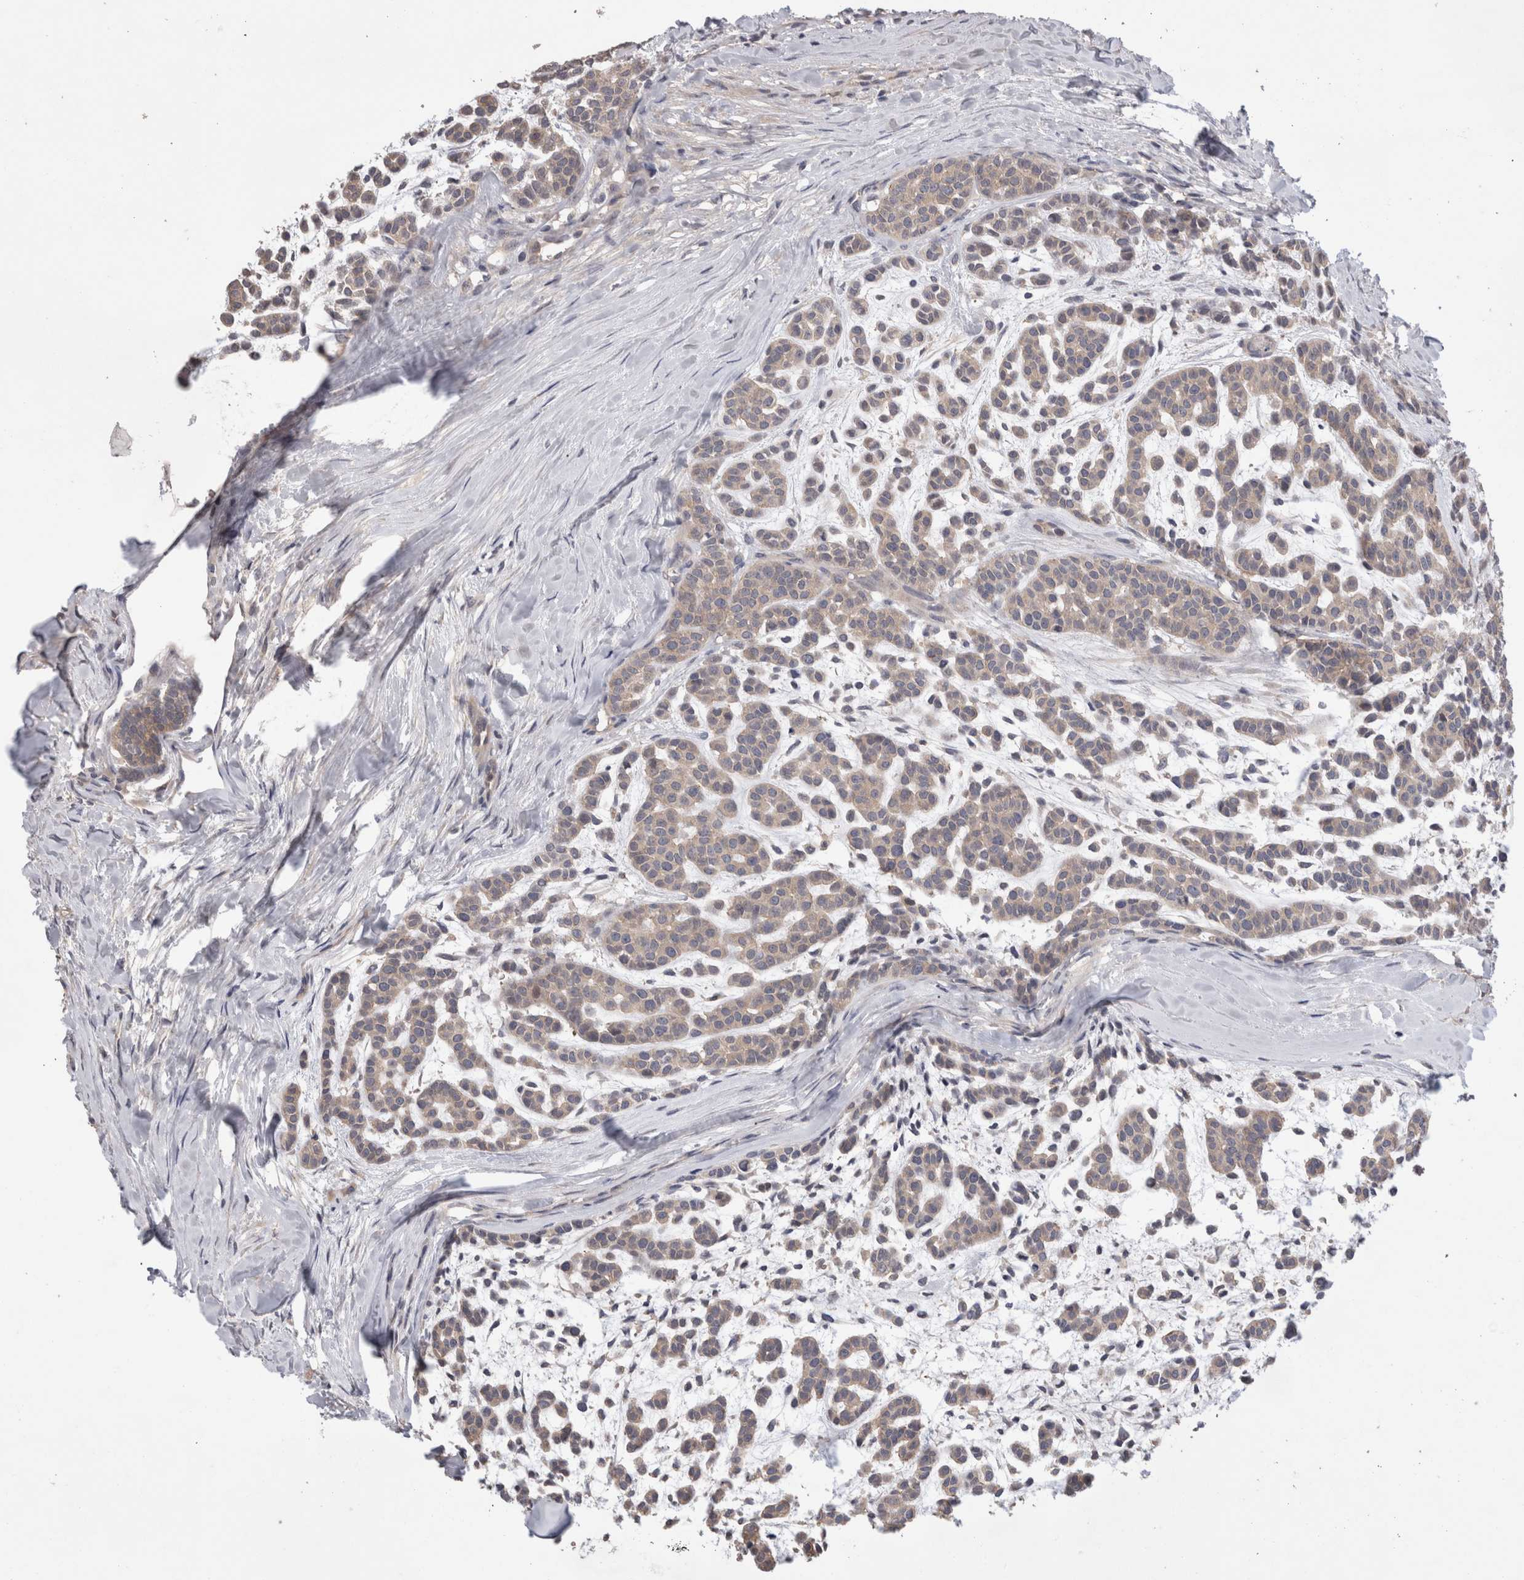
{"staining": {"intensity": "weak", "quantity": ">75%", "location": "cytoplasmic/membranous"}, "tissue": "head and neck cancer", "cell_type": "Tumor cells", "image_type": "cancer", "snomed": [{"axis": "morphology", "description": "Adenocarcinoma, NOS"}, {"axis": "morphology", "description": "Adenoma, NOS"}, {"axis": "topography", "description": "Head-Neck"}], "caption": "Immunohistochemical staining of human head and neck adenocarcinoma exhibits weak cytoplasmic/membranous protein expression in about >75% of tumor cells.", "gene": "OTOR", "patient": {"sex": "female", "age": 55}}